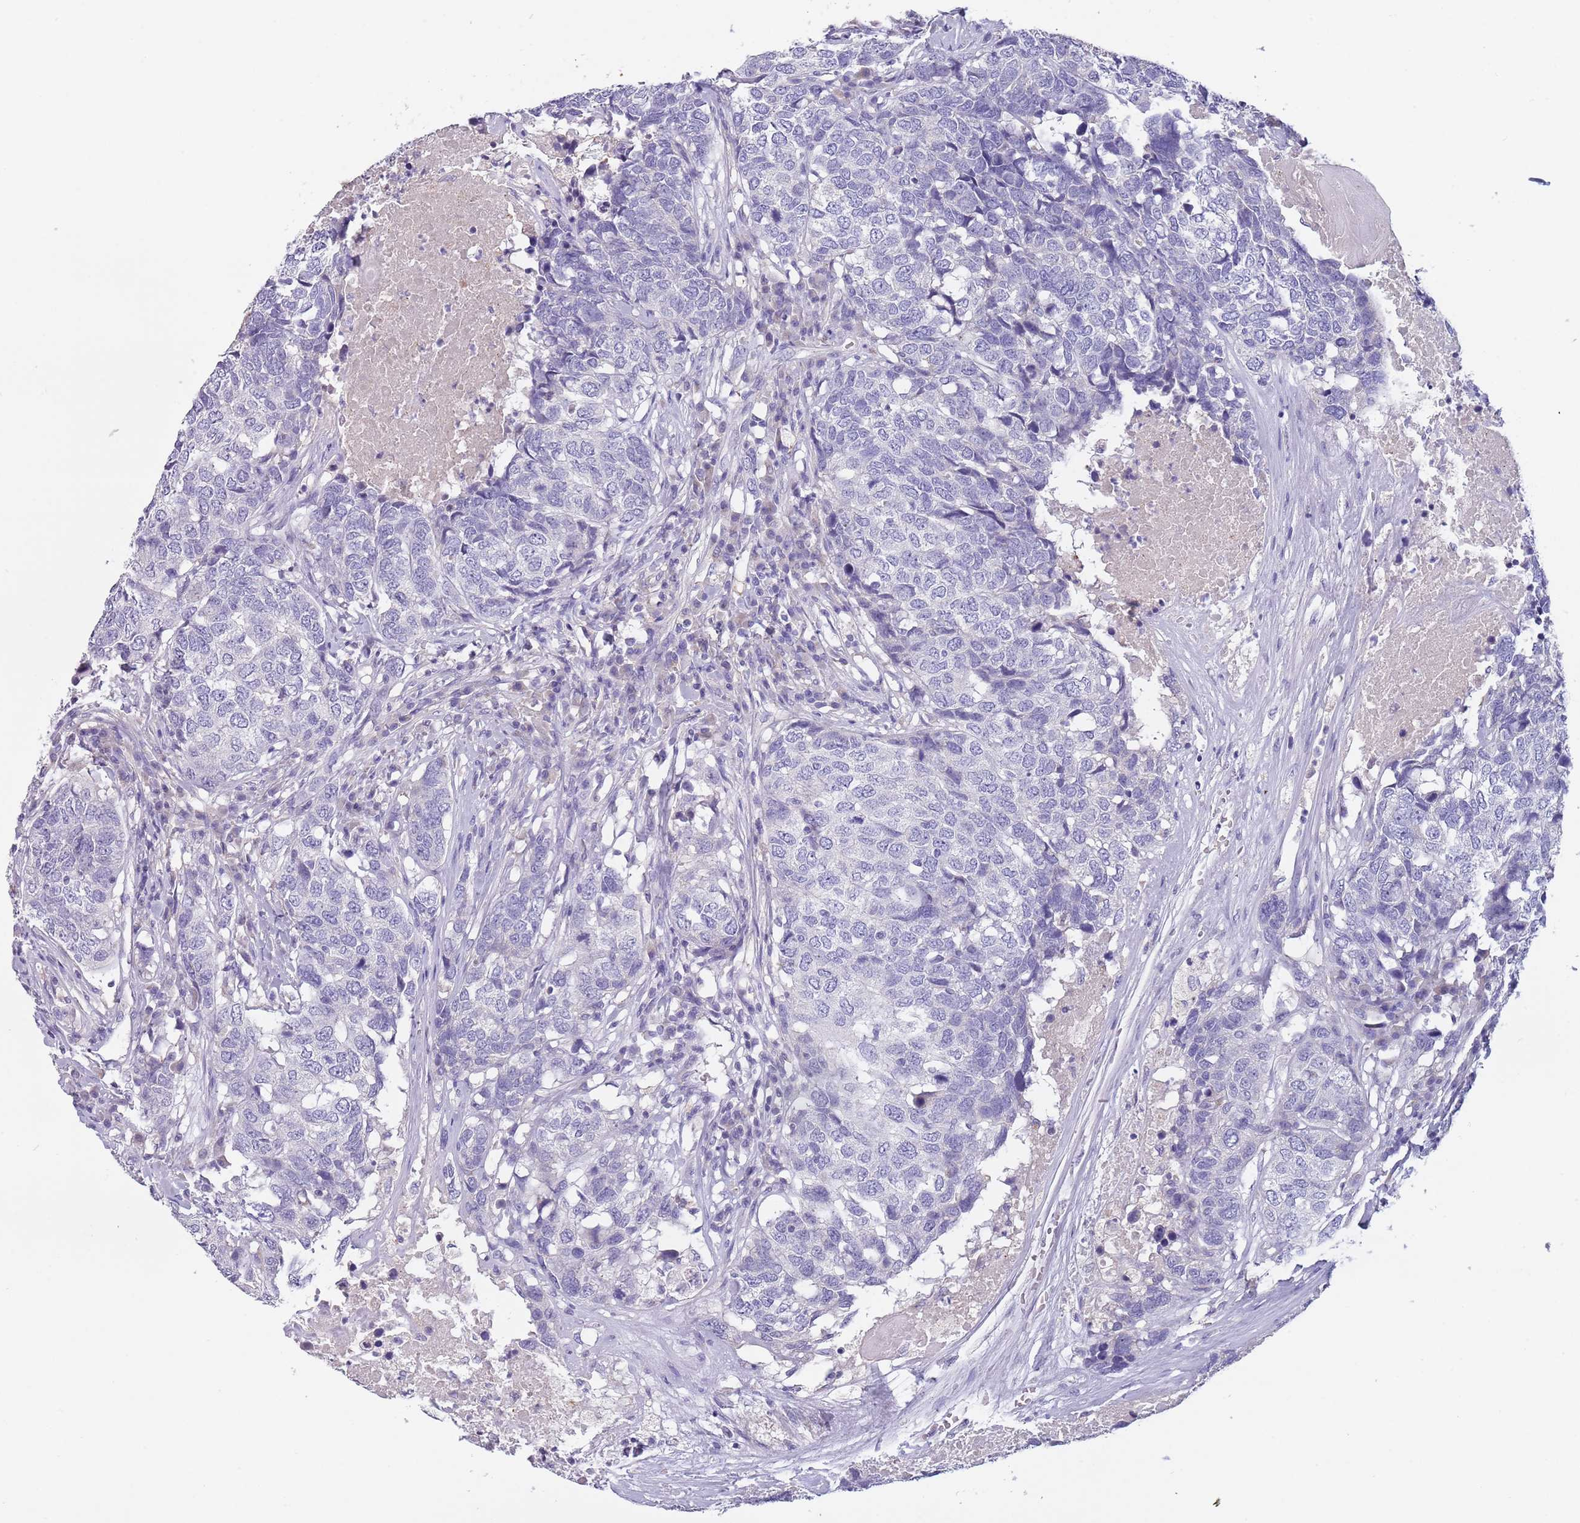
{"staining": {"intensity": "negative", "quantity": "none", "location": "none"}, "tissue": "head and neck cancer", "cell_type": "Tumor cells", "image_type": "cancer", "snomed": [{"axis": "morphology", "description": "Squamous cell carcinoma, NOS"}, {"axis": "topography", "description": "Head-Neck"}], "caption": "Squamous cell carcinoma (head and neck) was stained to show a protein in brown. There is no significant expression in tumor cells. (DAB (3,3'-diaminobenzidine) immunohistochemistry (IHC) visualized using brightfield microscopy, high magnification).", "gene": "MAN1C1", "patient": {"sex": "male", "age": 66}}